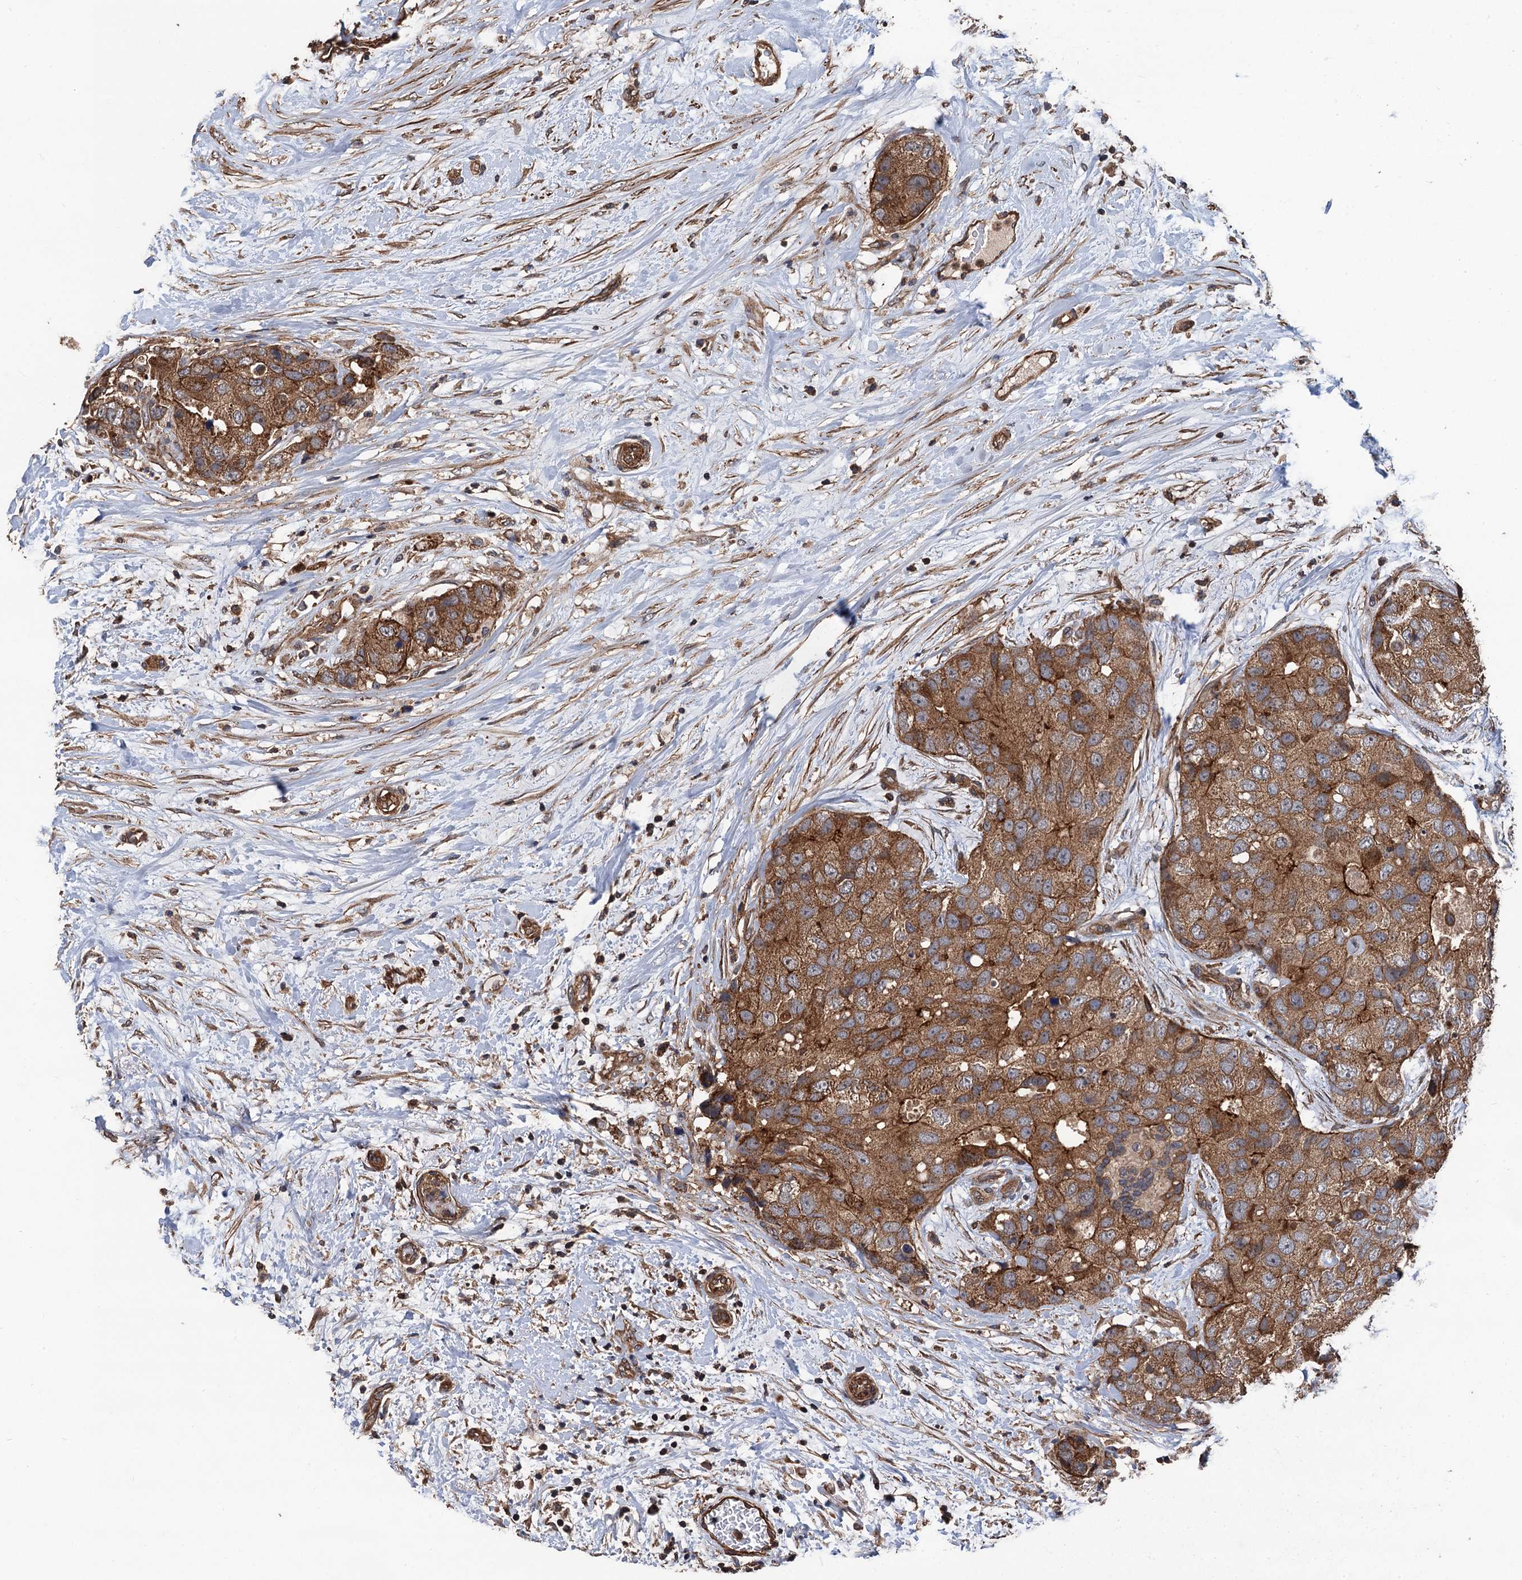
{"staining": {"intensity": "moderate", "quantity": ">75%", "location": "cytoplasmic/membranous"}, "tissue": "breast cancer", "cell_type": "Tumor cells", "image_type": "cancer", "snomed": [{"axis": "morphology", "description": "Duct carcinoma"}, {"axis": "topography", "description": "Breast"}], "caption": "Moderate cytoplasmic/membranous expression for a protein is present in approximately >75% of tumor cells of breast cancer using immunohistochemistry (IHC).", "gene": "PPP4R1", "patient": {"sex": "female", "age": 62}}